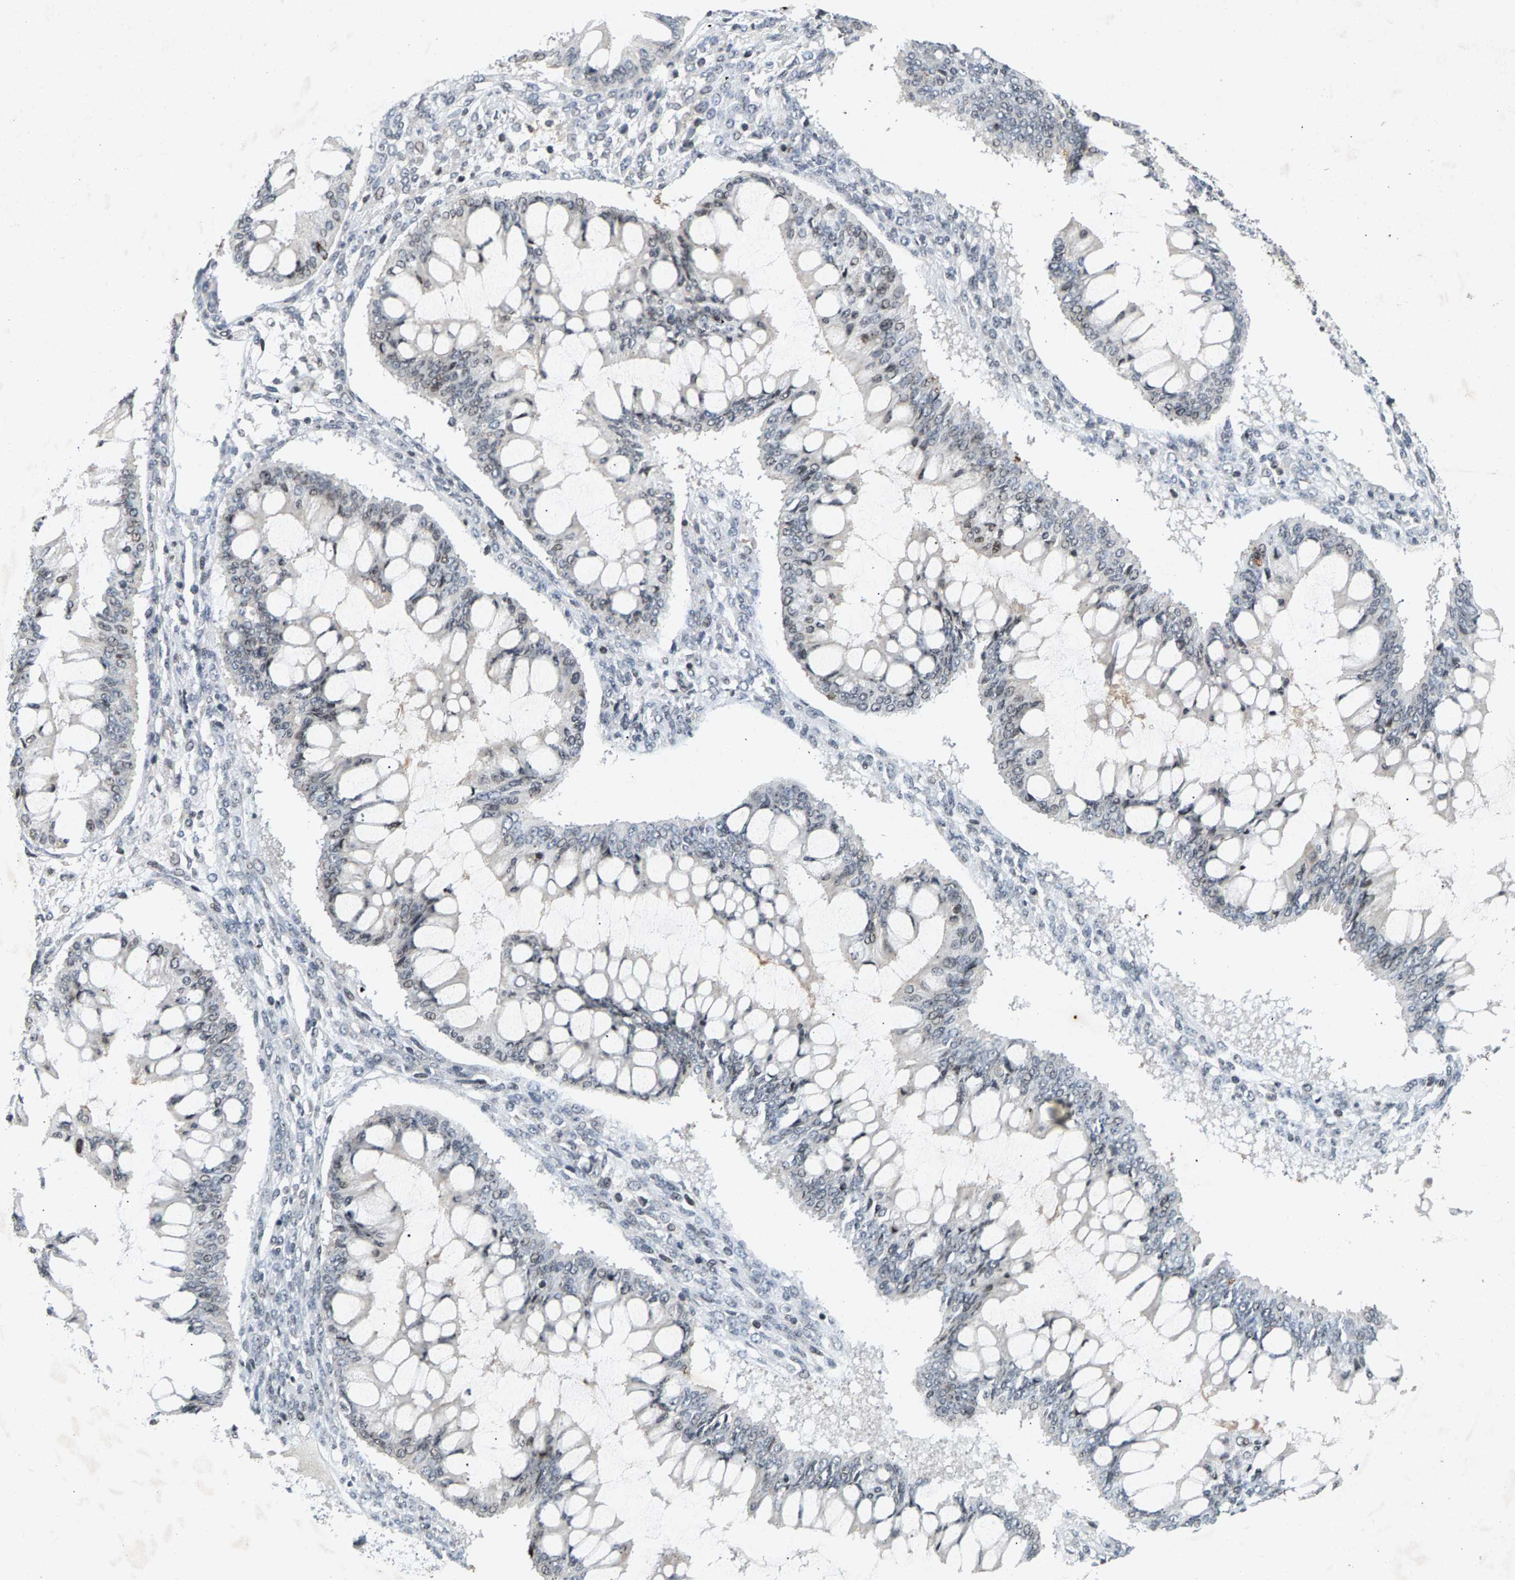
{"staining": {"intensity": "weak", "quantity": "<25%", "location": "nuclear"}, "tissue": "ovarian cancer", "cell_type": "Tumor cells", "image_type": "cancer", "snomed": [{"axis": "morphology", "description": "Cystadenocarcinoma, mucinous, NOS"}, {"axis": "topography", "description": "Ovary"}], "caption": "Tumor cells show no significant staining in ovarian cancer.", "gene": "ZPR1", "patient": {"sex": "female", "age": 73}}